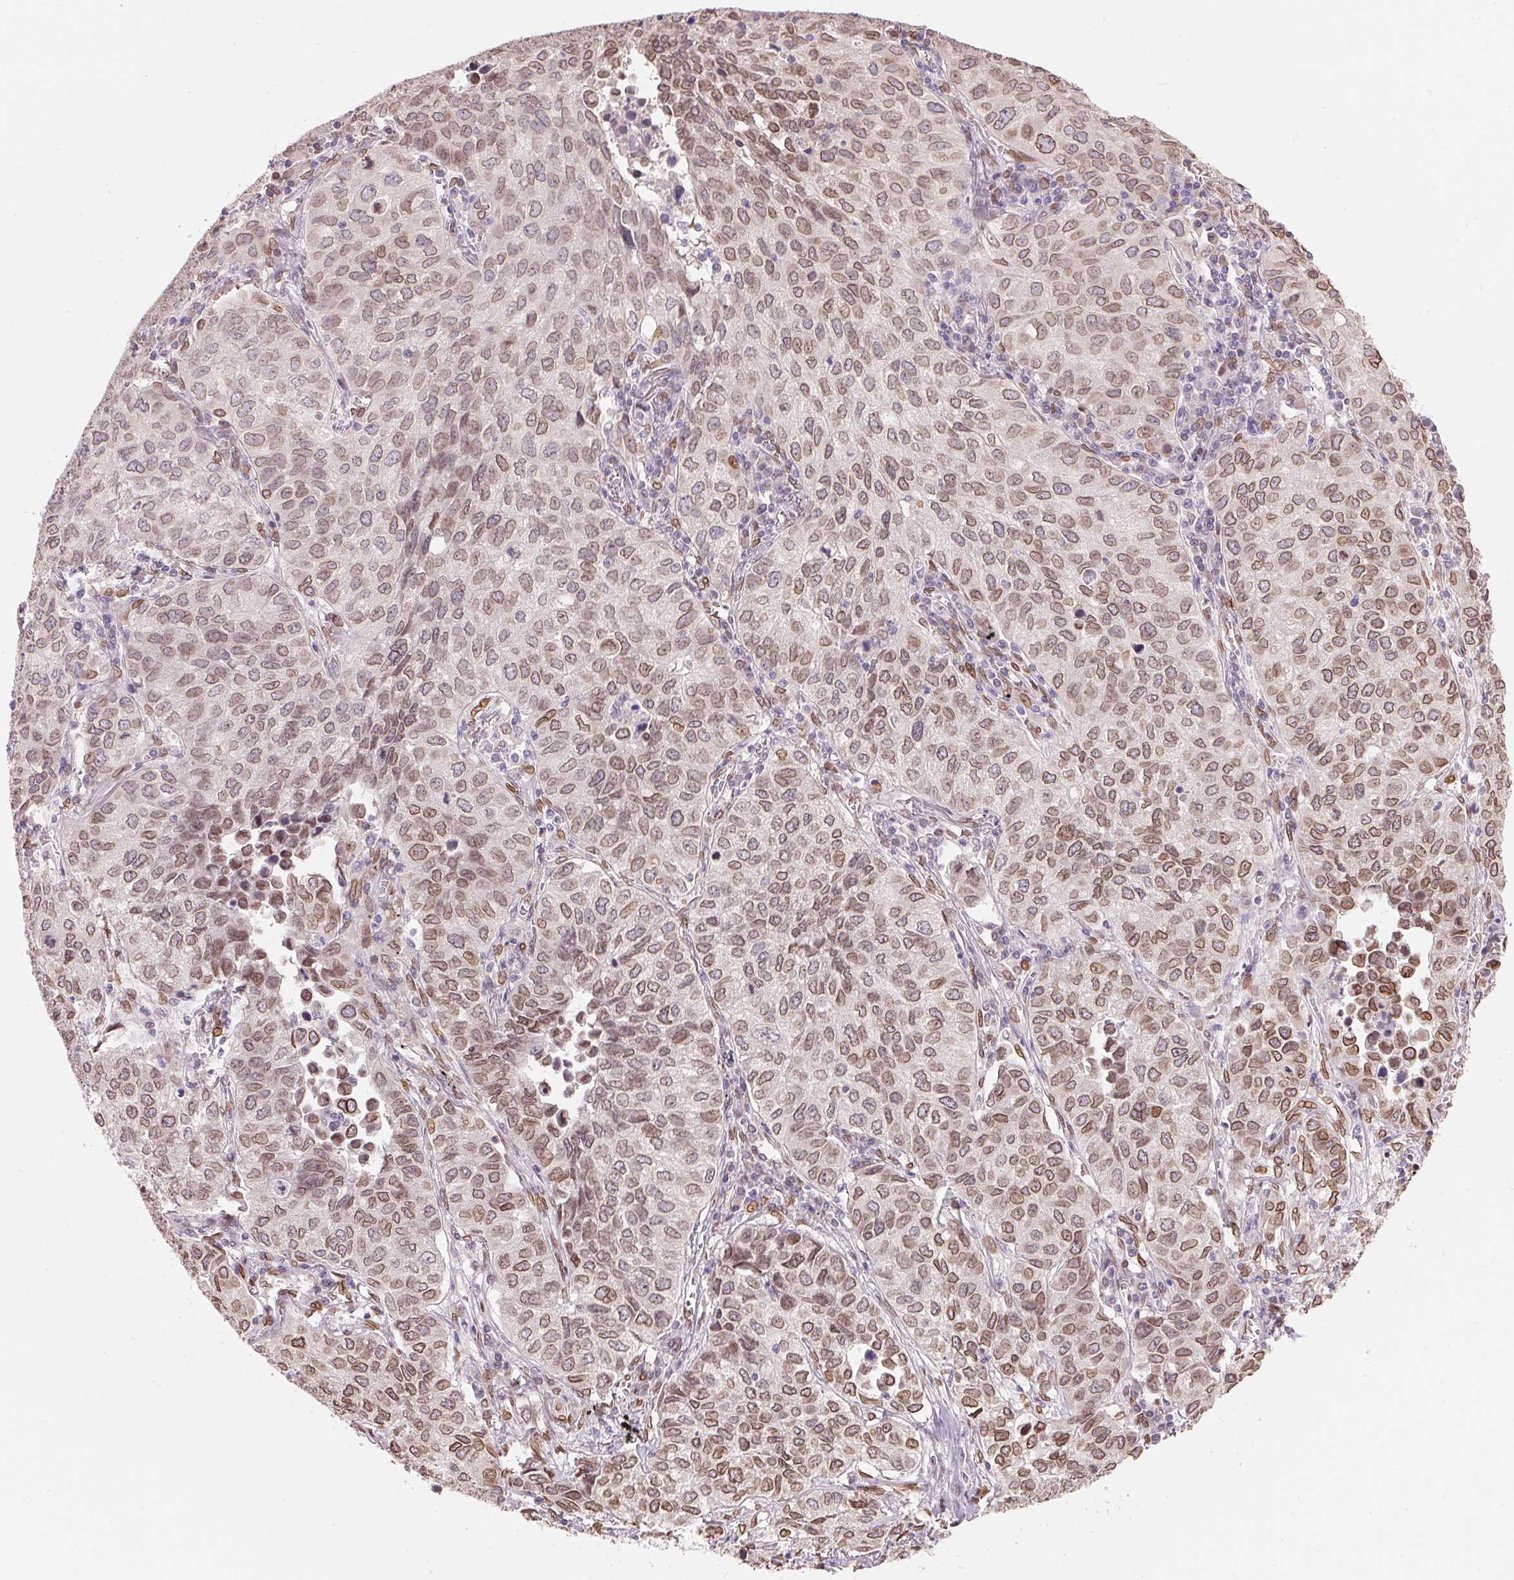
{"staining": {"intensity": "moderate", "quantity": ">75%", "location": "cytoplasmic/membranous,nuclear"}, "tissue": "lung cancer", "cell_type": "Tumor cells", "image_type": "cancer", "snomed": [{"axis": "morphology", "description": "Adenocarcinoma, NOS"}, {"axis": "topography", "description": "Lung"}], "caption": "IHC micrograph of neoplastic tissue: lung cancer stained using immunohistochemistry (IHC) demonstrates medium levels of moderate protein expression localized specifically in the cytoplasmic/membranous and nuclear of tumor cells, appearing as a cytoplasmic/membranous and nuclear brown color.", "gene": "TMEM175", "patient": {"sex": "female", "age": 50}}